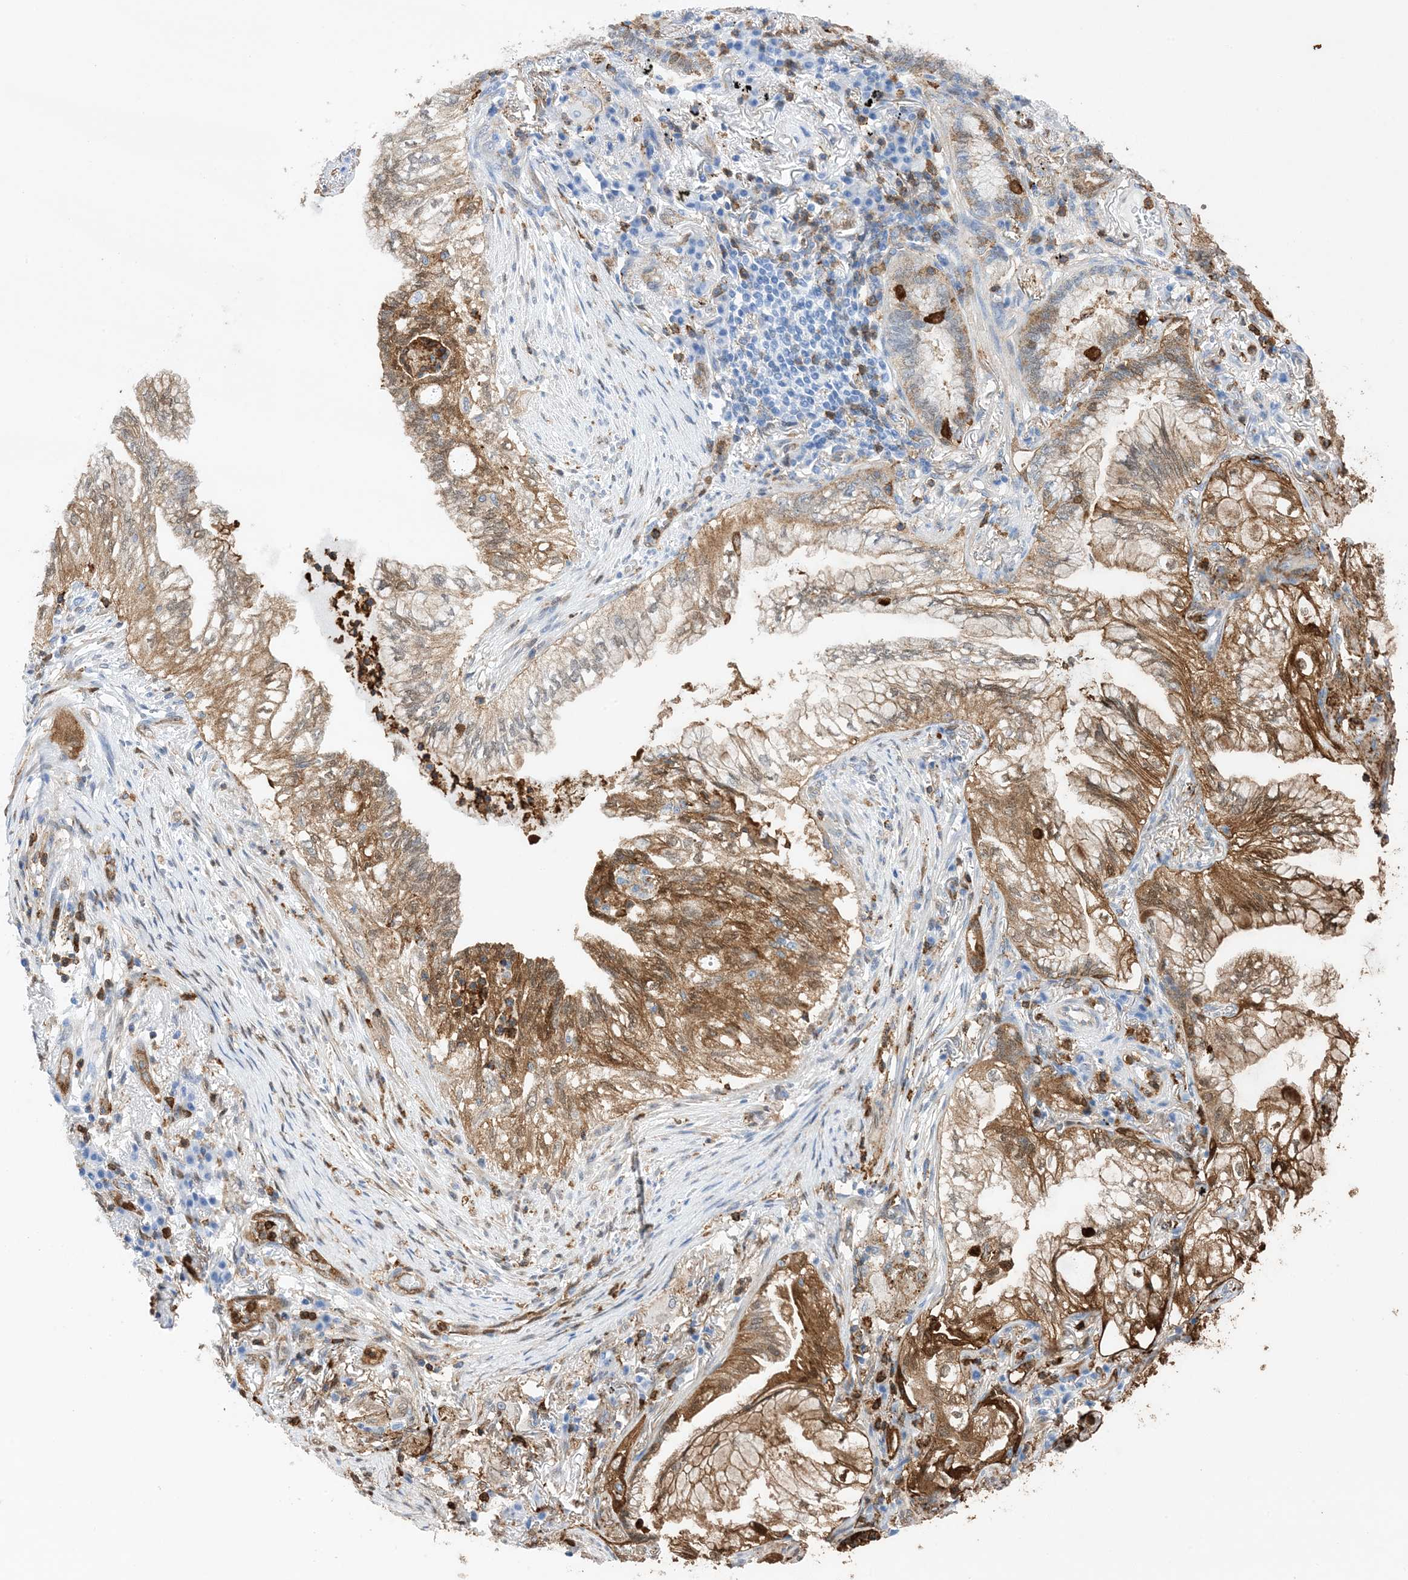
{"staining": {"intensity": "moderate", "quantity": ">75%", "location": "cytoplasmic/membranous"}, "tissue": "lung cancer", "cell_type": "Tumor cells", "image_type": "cancer", "snomed": [{"axis": "morphology", "description": "Adenocarcinoma, NOS"}, {"axis": "topography", "description": "Lung"}], "caption": "Immunohistochemistry (IHC) of adenocarcinoma (lung) shows medium levels of moderate cytoplasmic/membranous staining in approximately >75% of tumor cells. The protein is shown in brown color, while the nuclei are stained blue.", "gene": "ANXA1", "patient": {"sex": "female", "age": 70}}